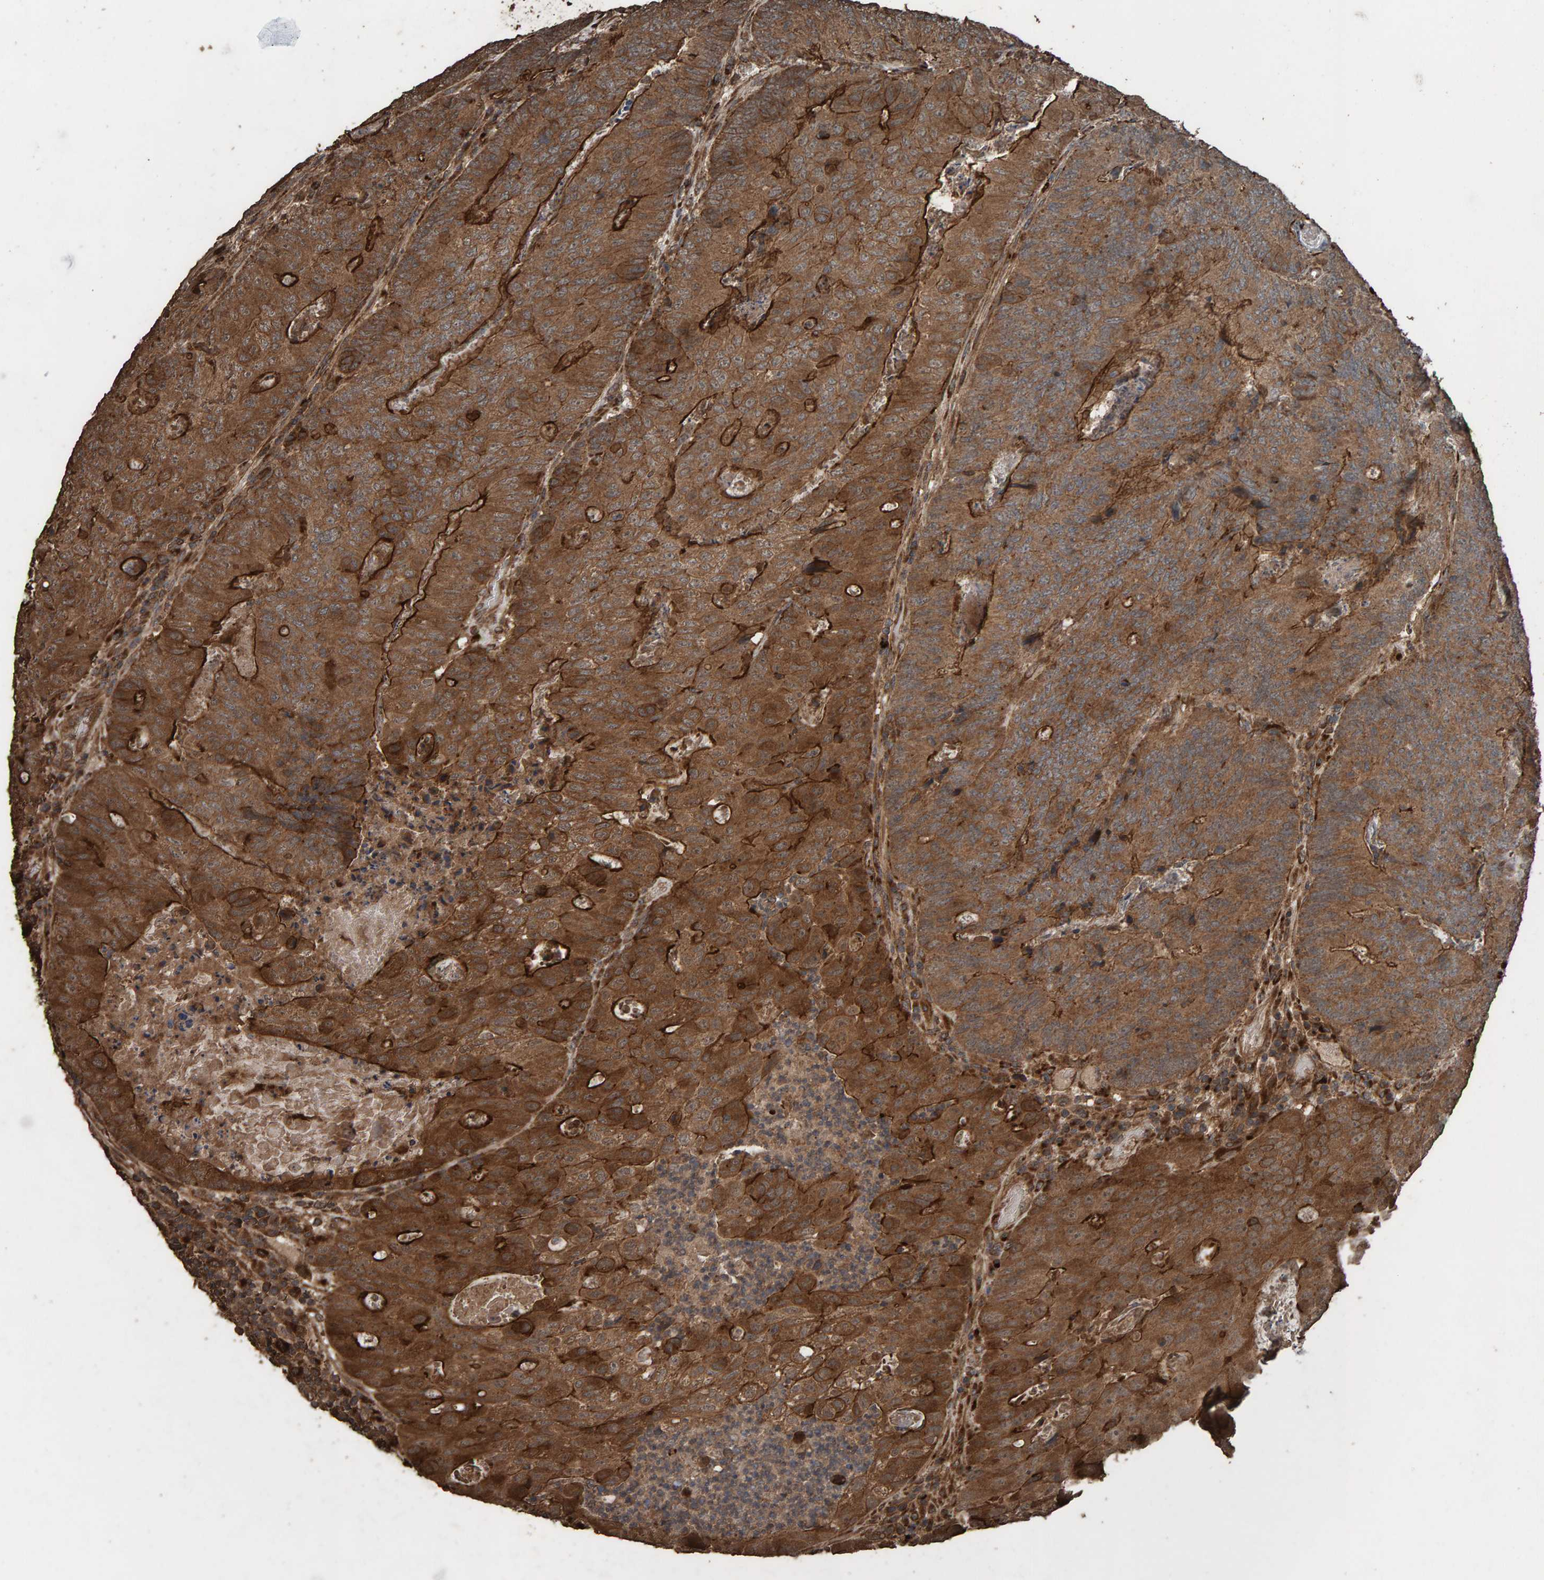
{"staining": {"intensity": "moderate", "quantity": ">75%", "location": "cytoplasmic/membranous"}, "tissue": "colorectal cancer", "cell_type": "Tumor cells", "image_type": "cancer", "snomed": [{"axis": "morphology", "description": "Adenocarcinoma, NOS"}, {"axis": "topography", "description": "Colon"}], "caption": "This micrograph exhibits IHC staining of human colorectal cancer, with medium moderate cytoplasmic/membranous positivity in approximately >75% of tumor cells.", "gene": "DUS1L", "patient": {"sex": "female", "age": 67}}